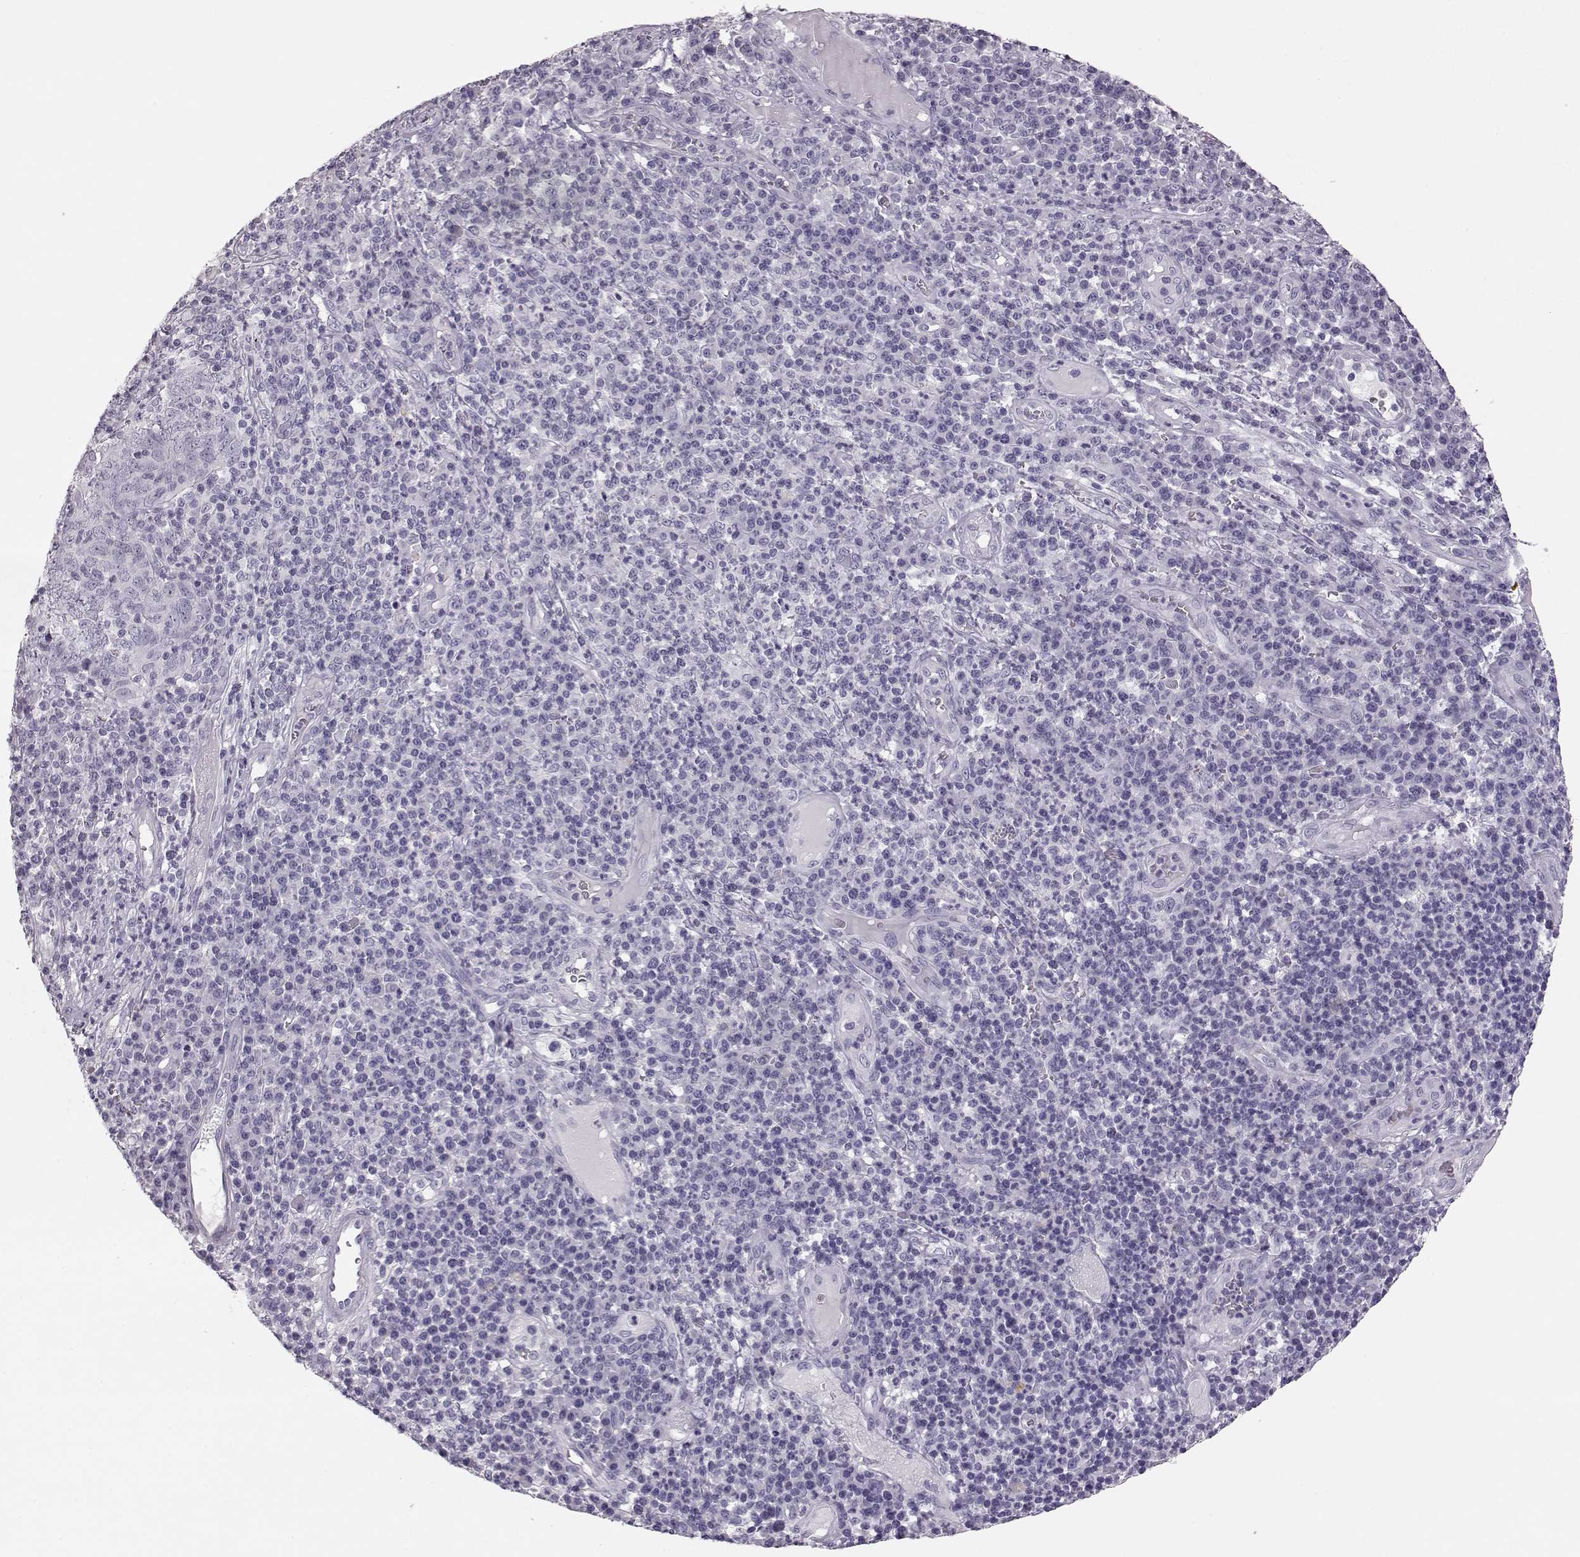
{"staining": {"intensity": "negative", "quantity": "none", "location": "none"}, "tissue": "skin cancer", "cell_type": "Tumor cells", "image_type": "cancer", "snomed": [{"axis": "morphology", "description": "Squamous cell carcinoma, NOS"}, {"axis": "topography", "description": "Skin"}, {"axis": "topography", "description": "Anal"}], "caption": "Tumor cells show no significant staining in squamous cell carcinoma (skin).", "gene": "BFSP2", "patient": {"sex": "female", "age": 51}}